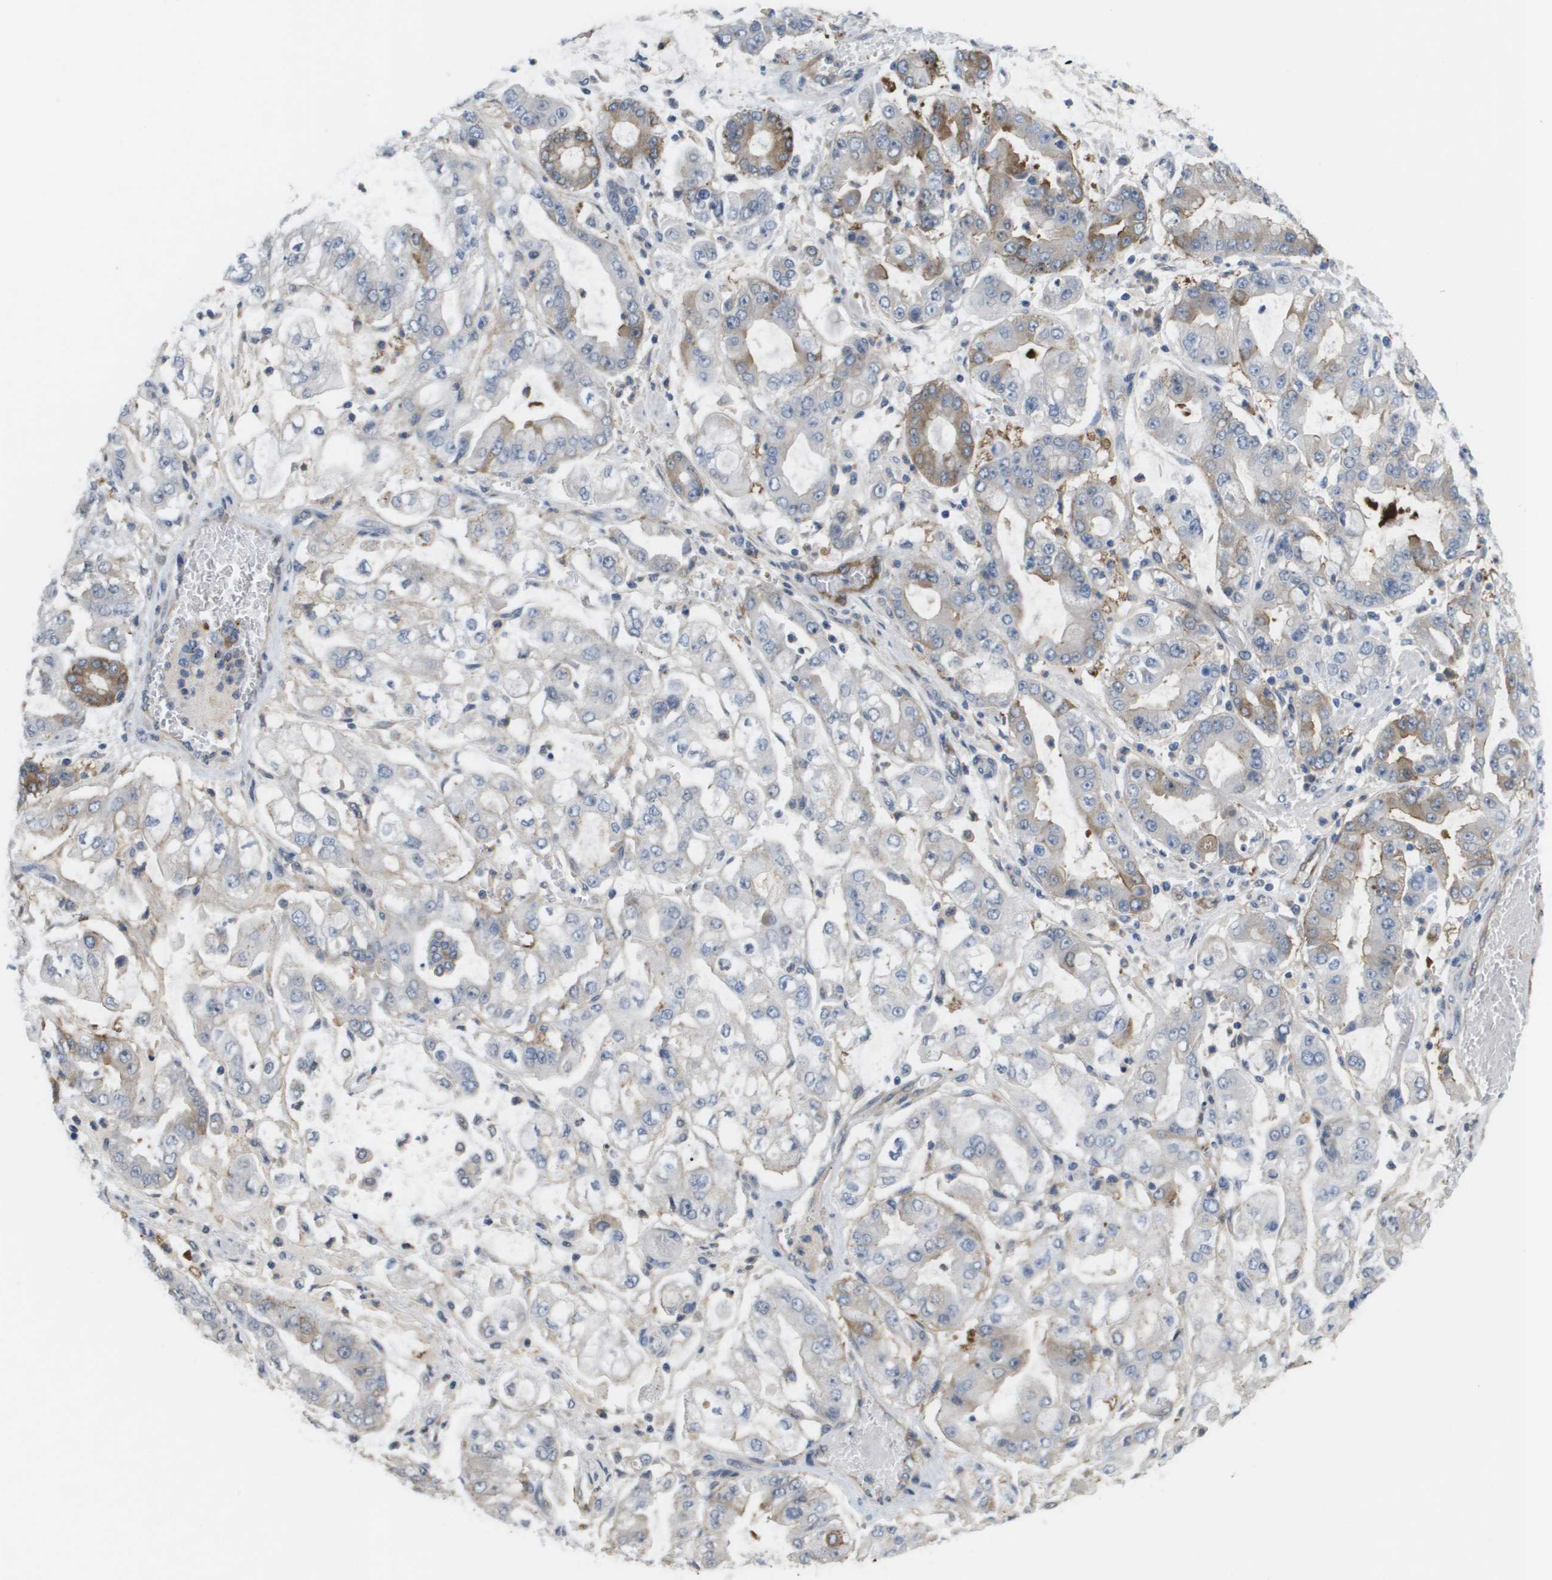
{"staining": {"intensity": "moderate", "quantity": "<25%", "location": "cytoplasmic/membranous"}, "tissue": "stomach cancer", "cell_type": "Tumor cells", "image_type": "cancer", "snomed": [{"axis": "morphology", "description": "Adenocarcinoma, NOS"}, {"axis": "topography", "description": "Stomach"}], "caption": "Protein staining shows moderate cytoplasmic/membranous staining in about <25% of tumor cells in stomach cancer (adenocarcinoma). (Stains: DAB (3,3'-diaminobenzidine) in brown, nuclei in blue, Microscopy: brightfield microscopy at high magnification).", "gene": "MARCHF8", "patient": {"sex": "male", "age": 76}}